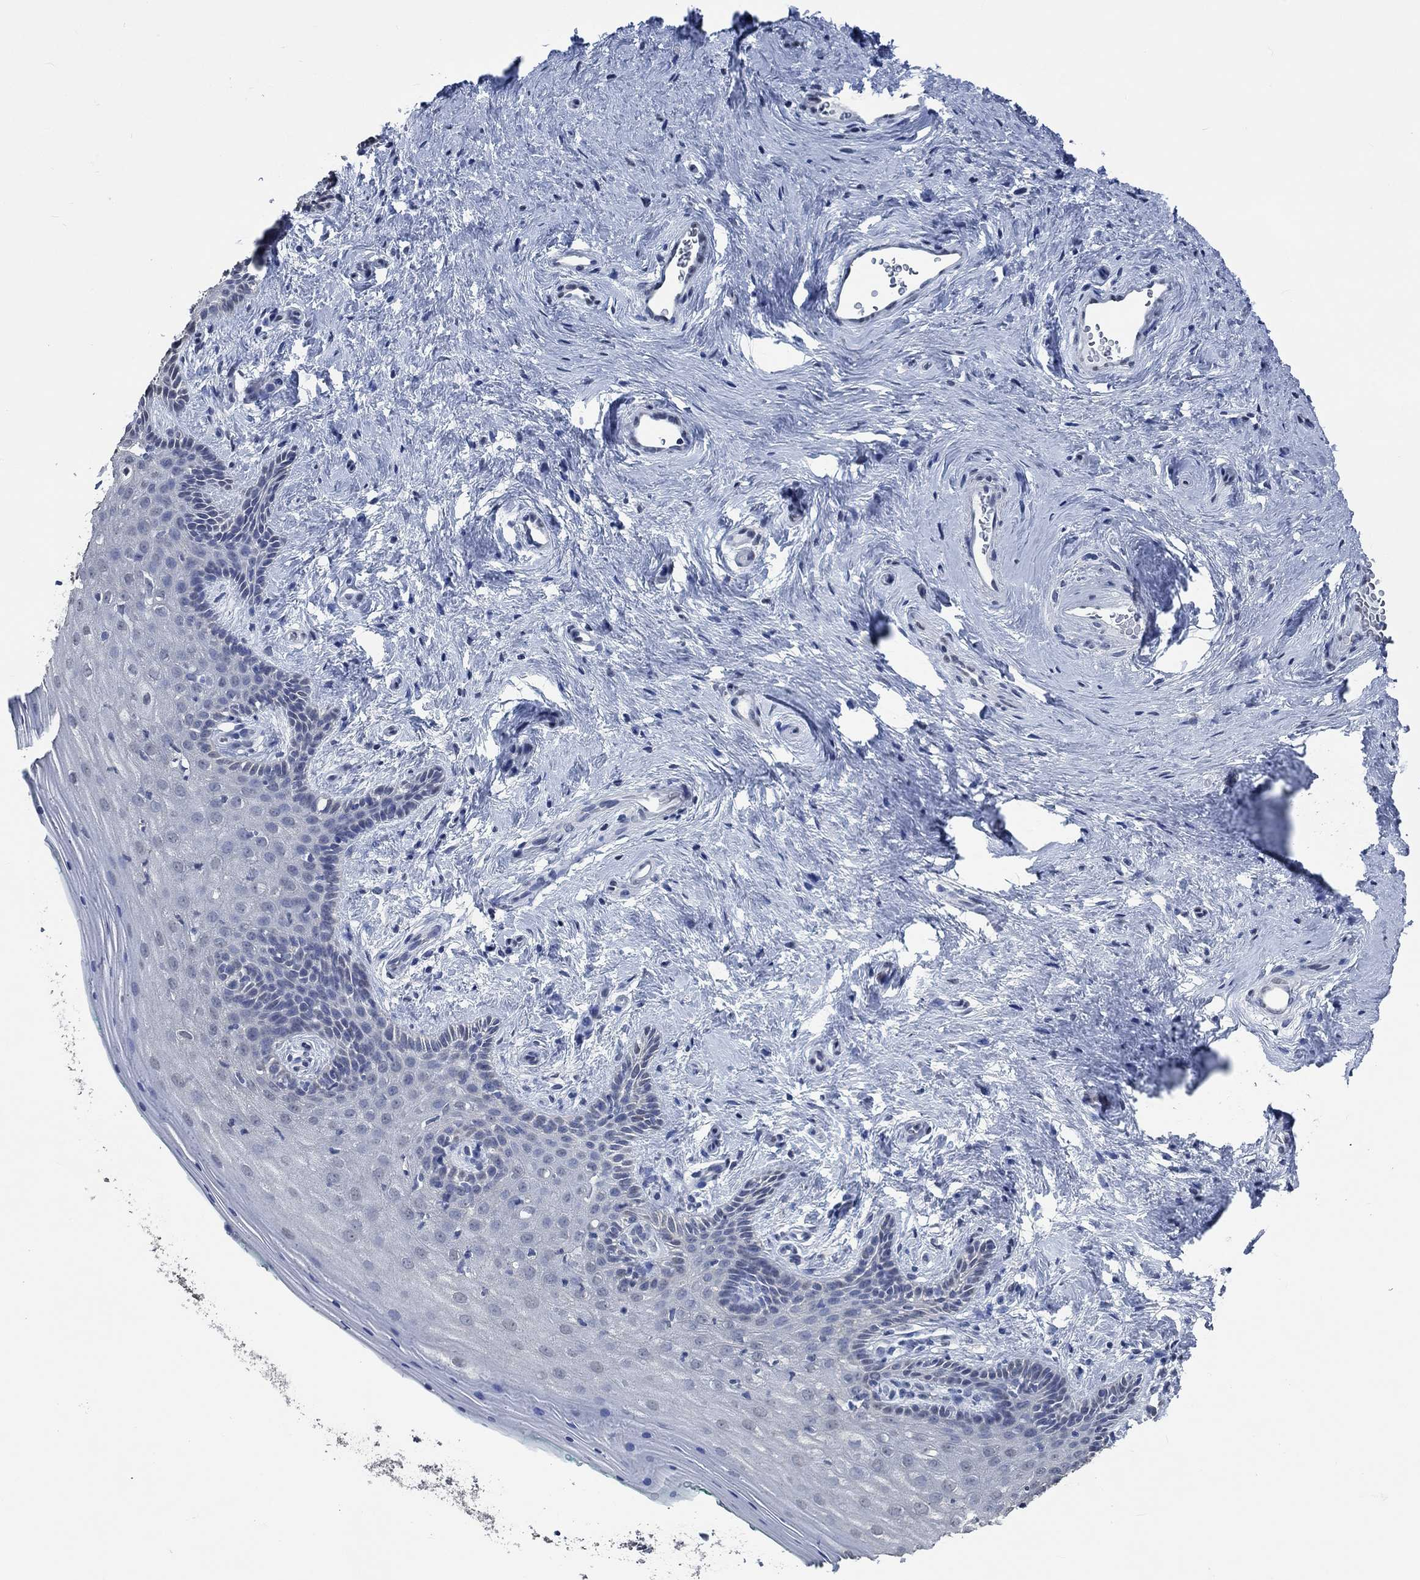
{"staining": {"intensity": "negative", "quantity": "none", "location": "none"}, "tissue": "vagina", "cell_type": "Squamous epithelial cells", "image_type": "normal", "snomed": [{"axis": "morphology", "description": "Normal tissue, NOS"}, {"axis": "topography", "description": "Vagina"}], "caption": "IHC image of unremarkable human vagina stained for a protein (brown), which reveals no staining in squamous epithelial cells.", "gene": "OBSCN", "patient": {"sex": "female", "age": 45}}